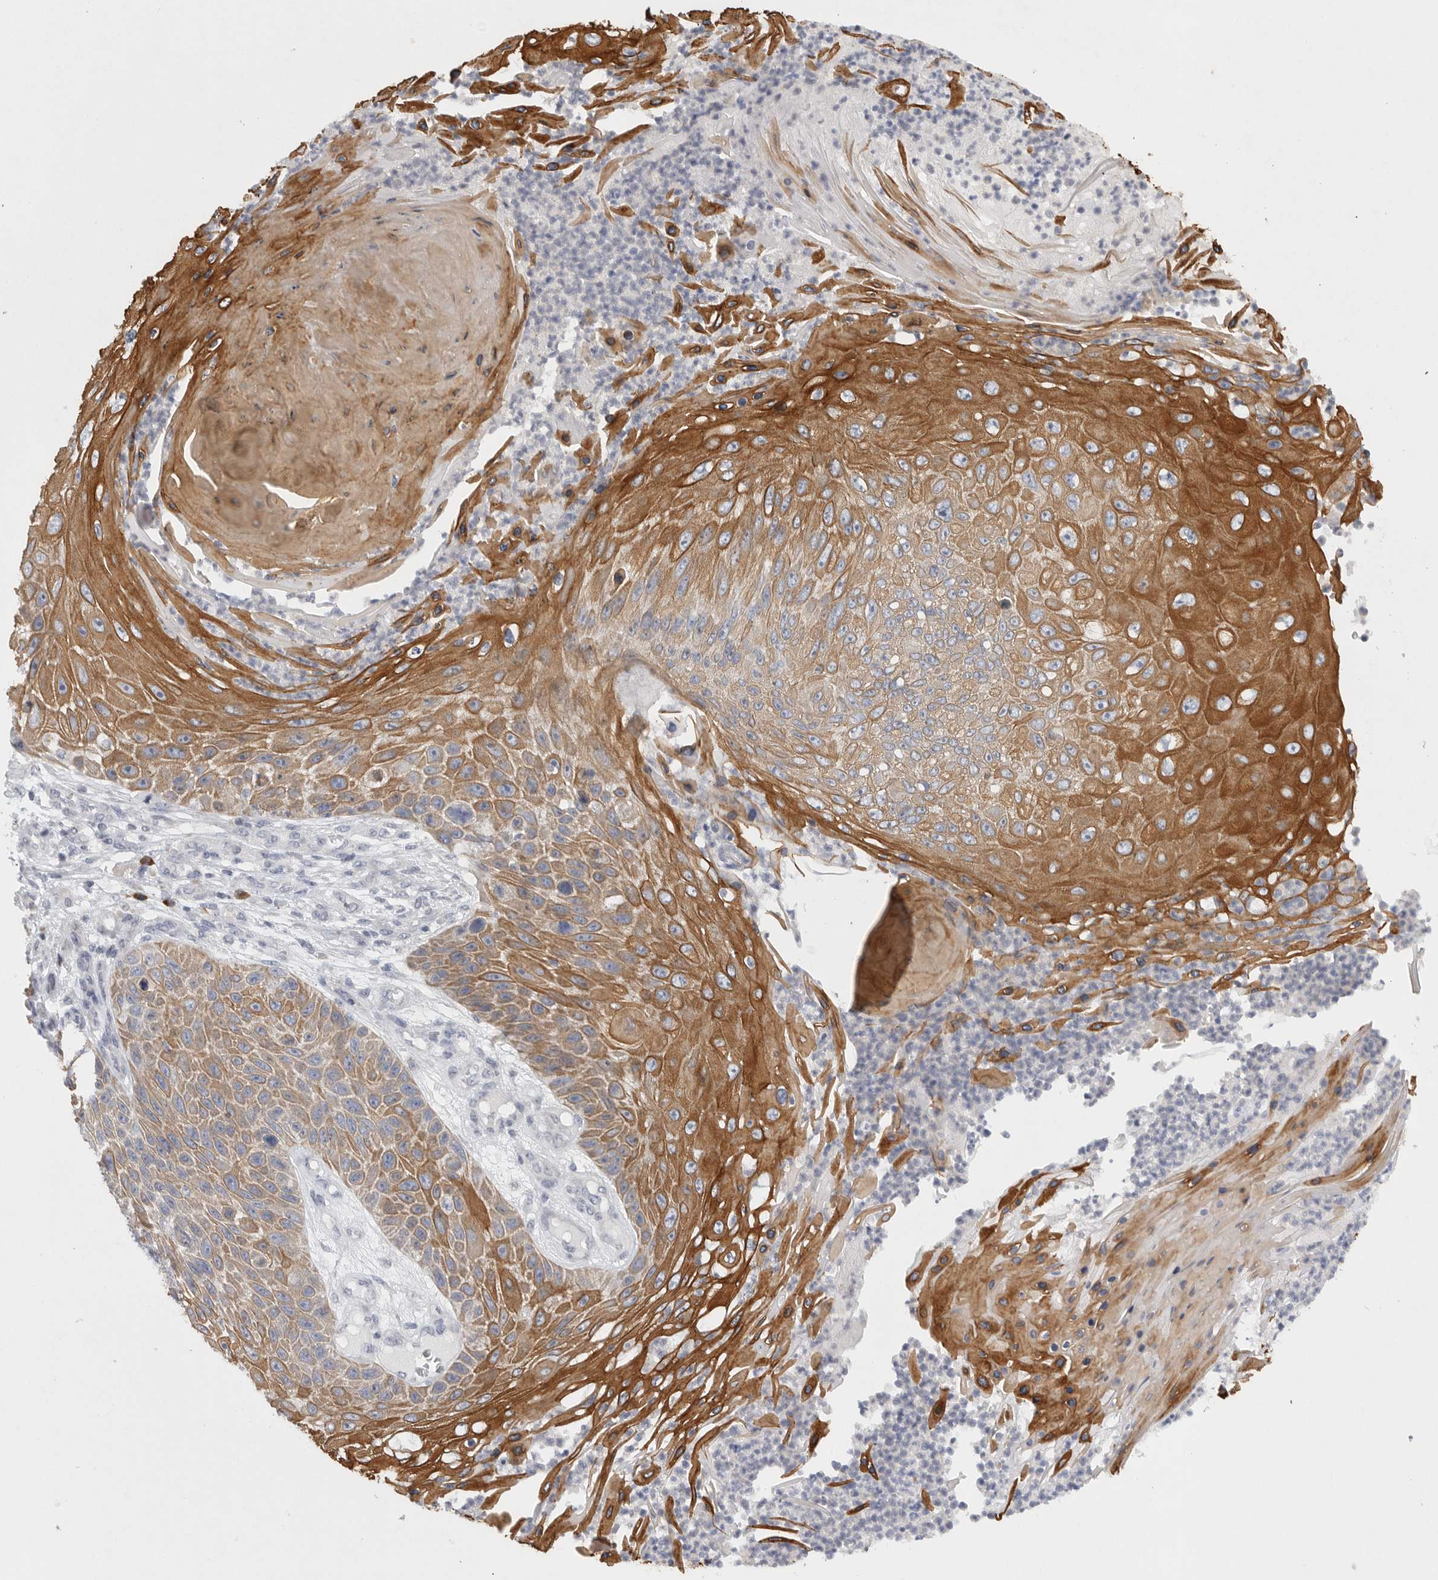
{"staining": {"intensity": "strong", "quantity": "25%-75%", "location": "cytoplasmic/membranous"}, "tissue": "skin cancer", "cell_type": "Tumor cells", "image_type": "cancer", "snomed": [{"axis": "morphology", "description": "Squamous cell carcinoma, NOS"}, {"axis": "topography", "description": "Skin"}], "caption": "Squamous cell carcinoma (skin) stained with a brown dye reveals strong cytoplasmic/membranous positive expression in about 25%-75% of tumor cells.", "gene": "TMEM69", "patient": {"sex": "female", "age": 88}}